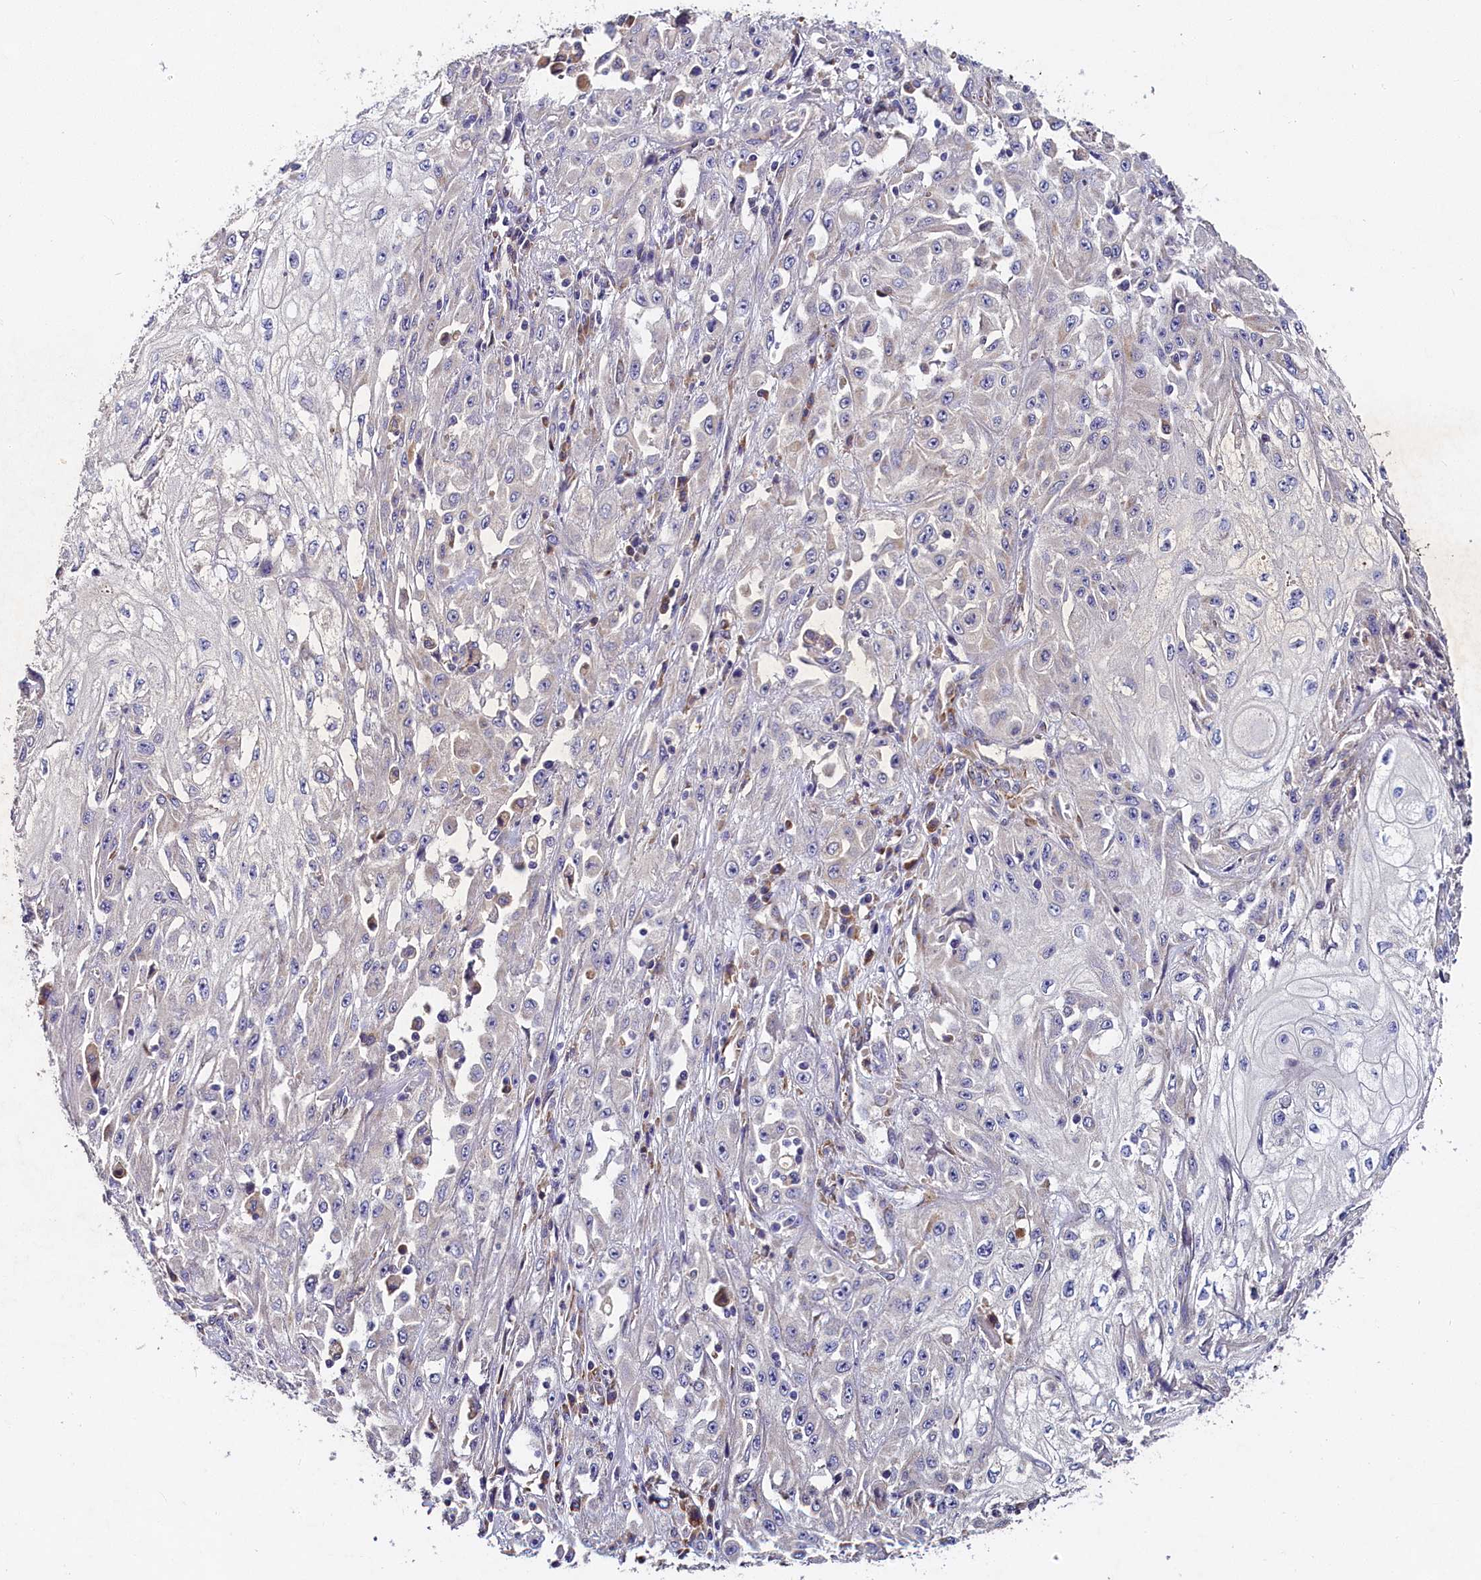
{"staining": {"intensity": "negative", "quantity": "none", "location": "none"}, "tissue": "skin cancer", "cell_type": "Tumor cells", "image_type": "cancer", "snomed": [{"axis": "morphology", "description": "Squamous cell carcinoma, NOS"}, {"axis": "morphology", "description": "Squamous cell carcinoma, metastatic, NOS"}, {"axis": "topography", "description": "Skin"}, {"axis": "topography", "description": "Lymph node"}], "caption": "Immunohistochemical staining of human metastatic squamous cell carcinoma (skin) displays no significant positivity in tumor cells.", "gene": "ST7L", "patient": {"sex": "male", "age": 75}}